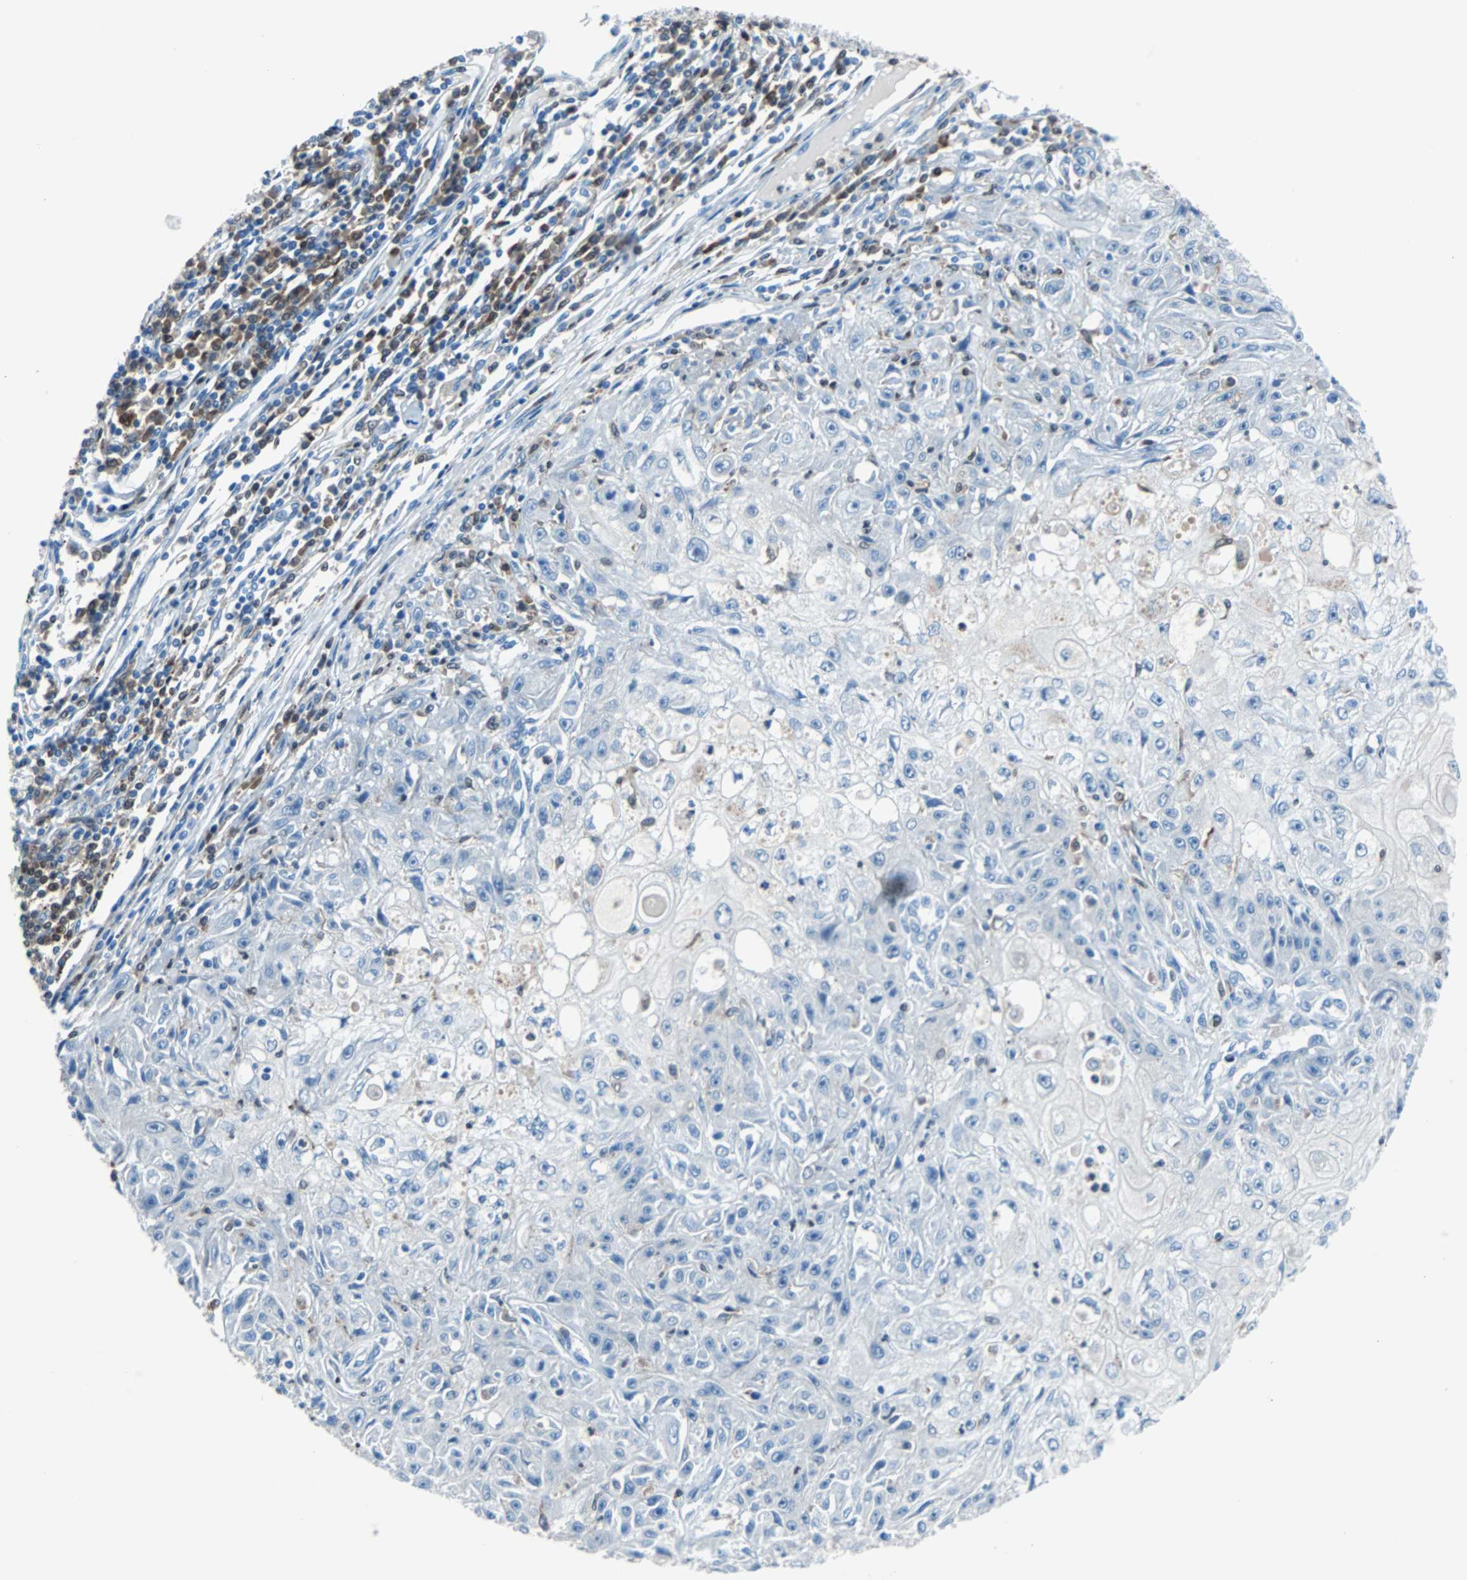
{"staining": {"intensity": "negative", "quantity": "none", "location": "none"}, "tissue": "skin cancer", "cell_type": "Tumor cells", "image_type": "cancer", "snomed": [{"axis": "morphology", "description": "Squamous cell carcinoma, NOS"}, {"axis": "topography", "description": "Skin"}], "caption": "This histopathology image is of squamous cell carcinoma (skin) stained with immunohistochemistry (IHC) to label a protein in brown with the nuclei are counter-stained blue. There is no staining in tumor cells. (DAB (3,3'-diaminobenzidine) immunohistochemistry visualized using brightfield microscopy, high magnification).", "gene": "SYK", "patient": {"sex": "male", "age": 75}}